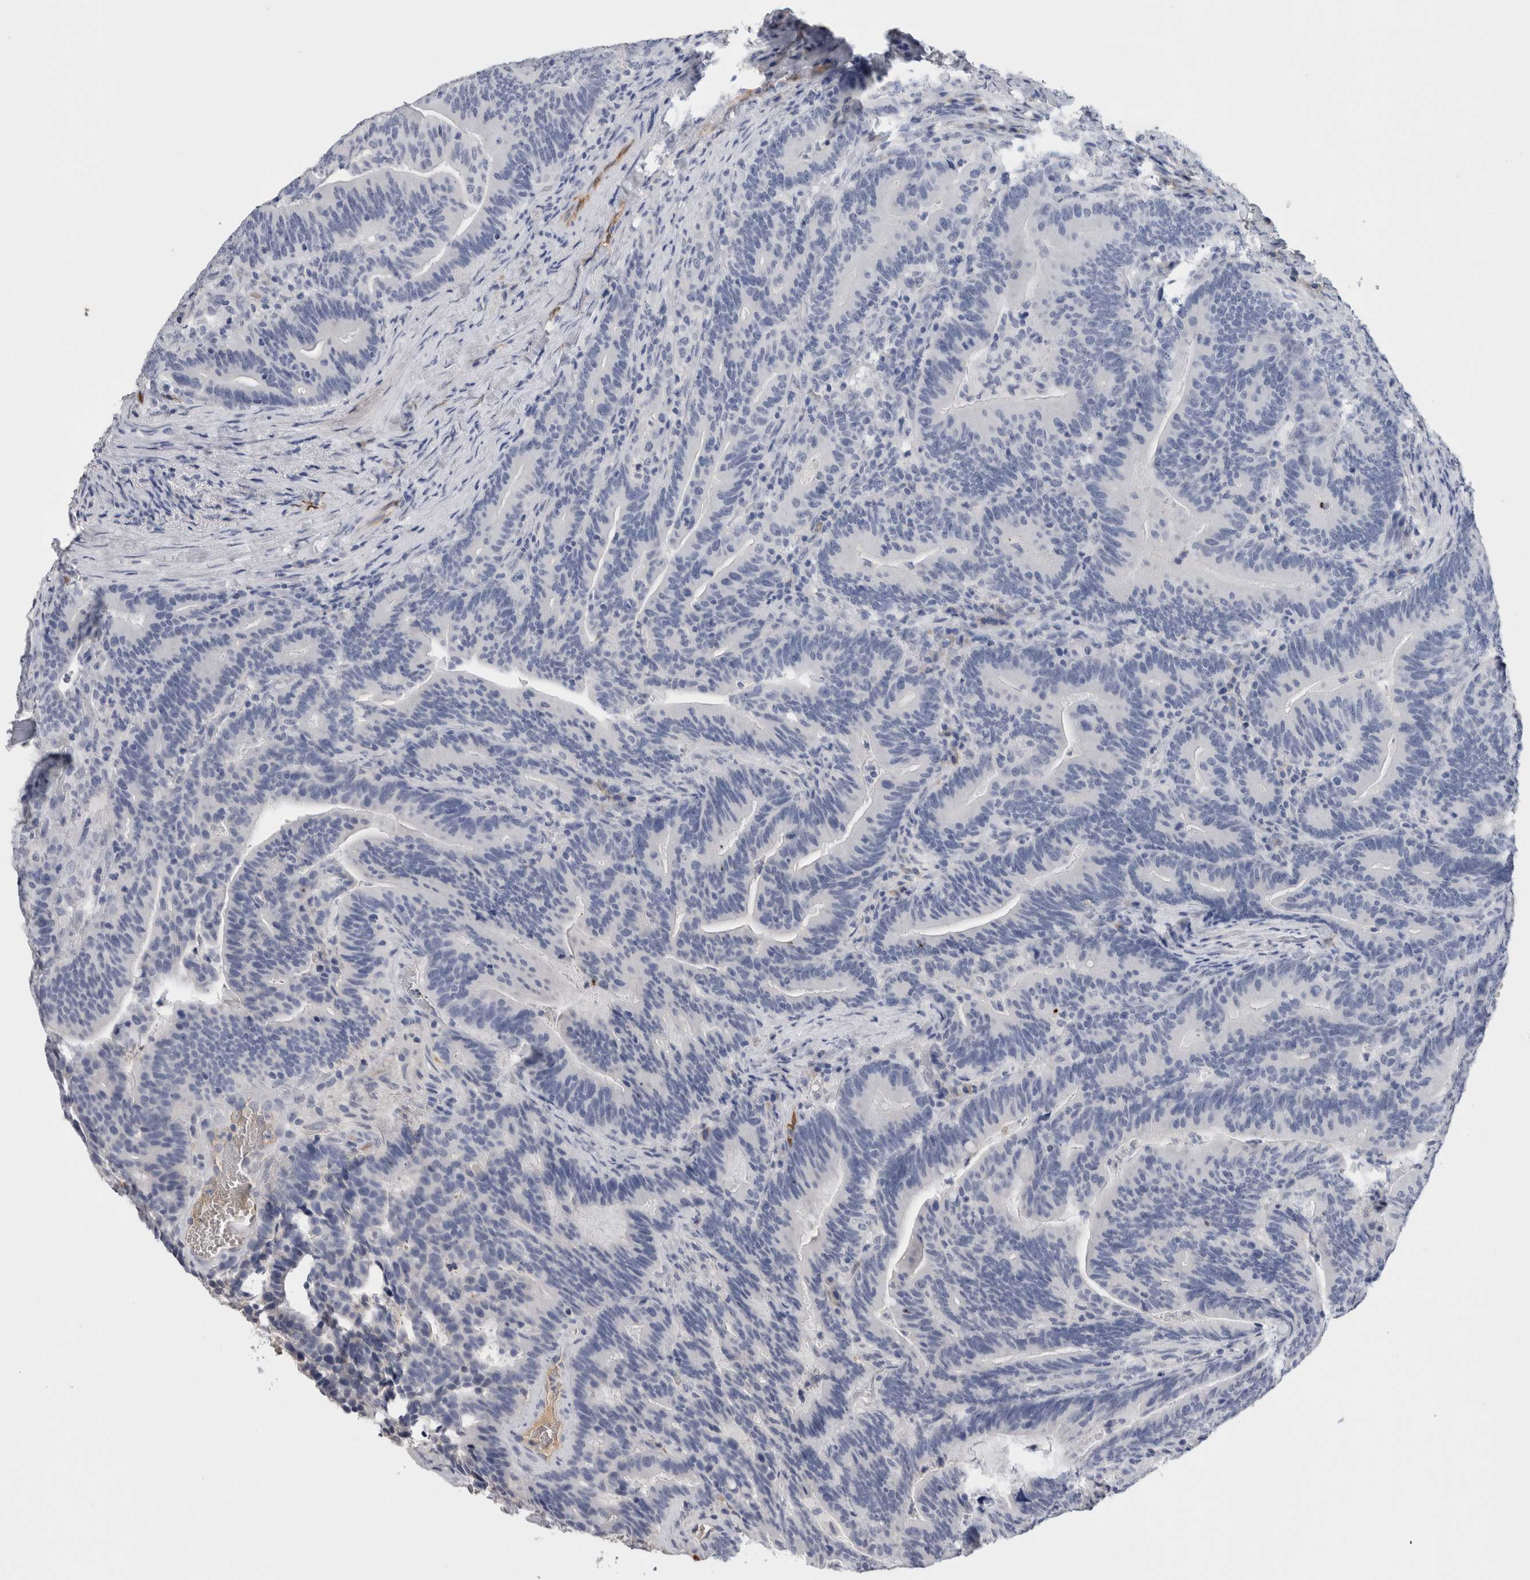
{"staining": {"intensity": "negative", "quantity": "none", "location": "none"}, "tissue": "colorectal cancer", "cell_type": "Tumor cells", "image_type": "cancer", "snomed": [{"axis": "morphology", "description": "Adenocarcinoma, NOS"}, {"axis": "topography", "description": "Colon"}], "caption": "Immunohistochemistry image of neoplastic tissue: human colorectal adenocarcinoma stained with DAB (3,3'-diaminobenzidine) demonstrates no significant protein positivity in tumor cells.", "gene": "FABP4", "patient": {"sex": "female", "age": 66}}